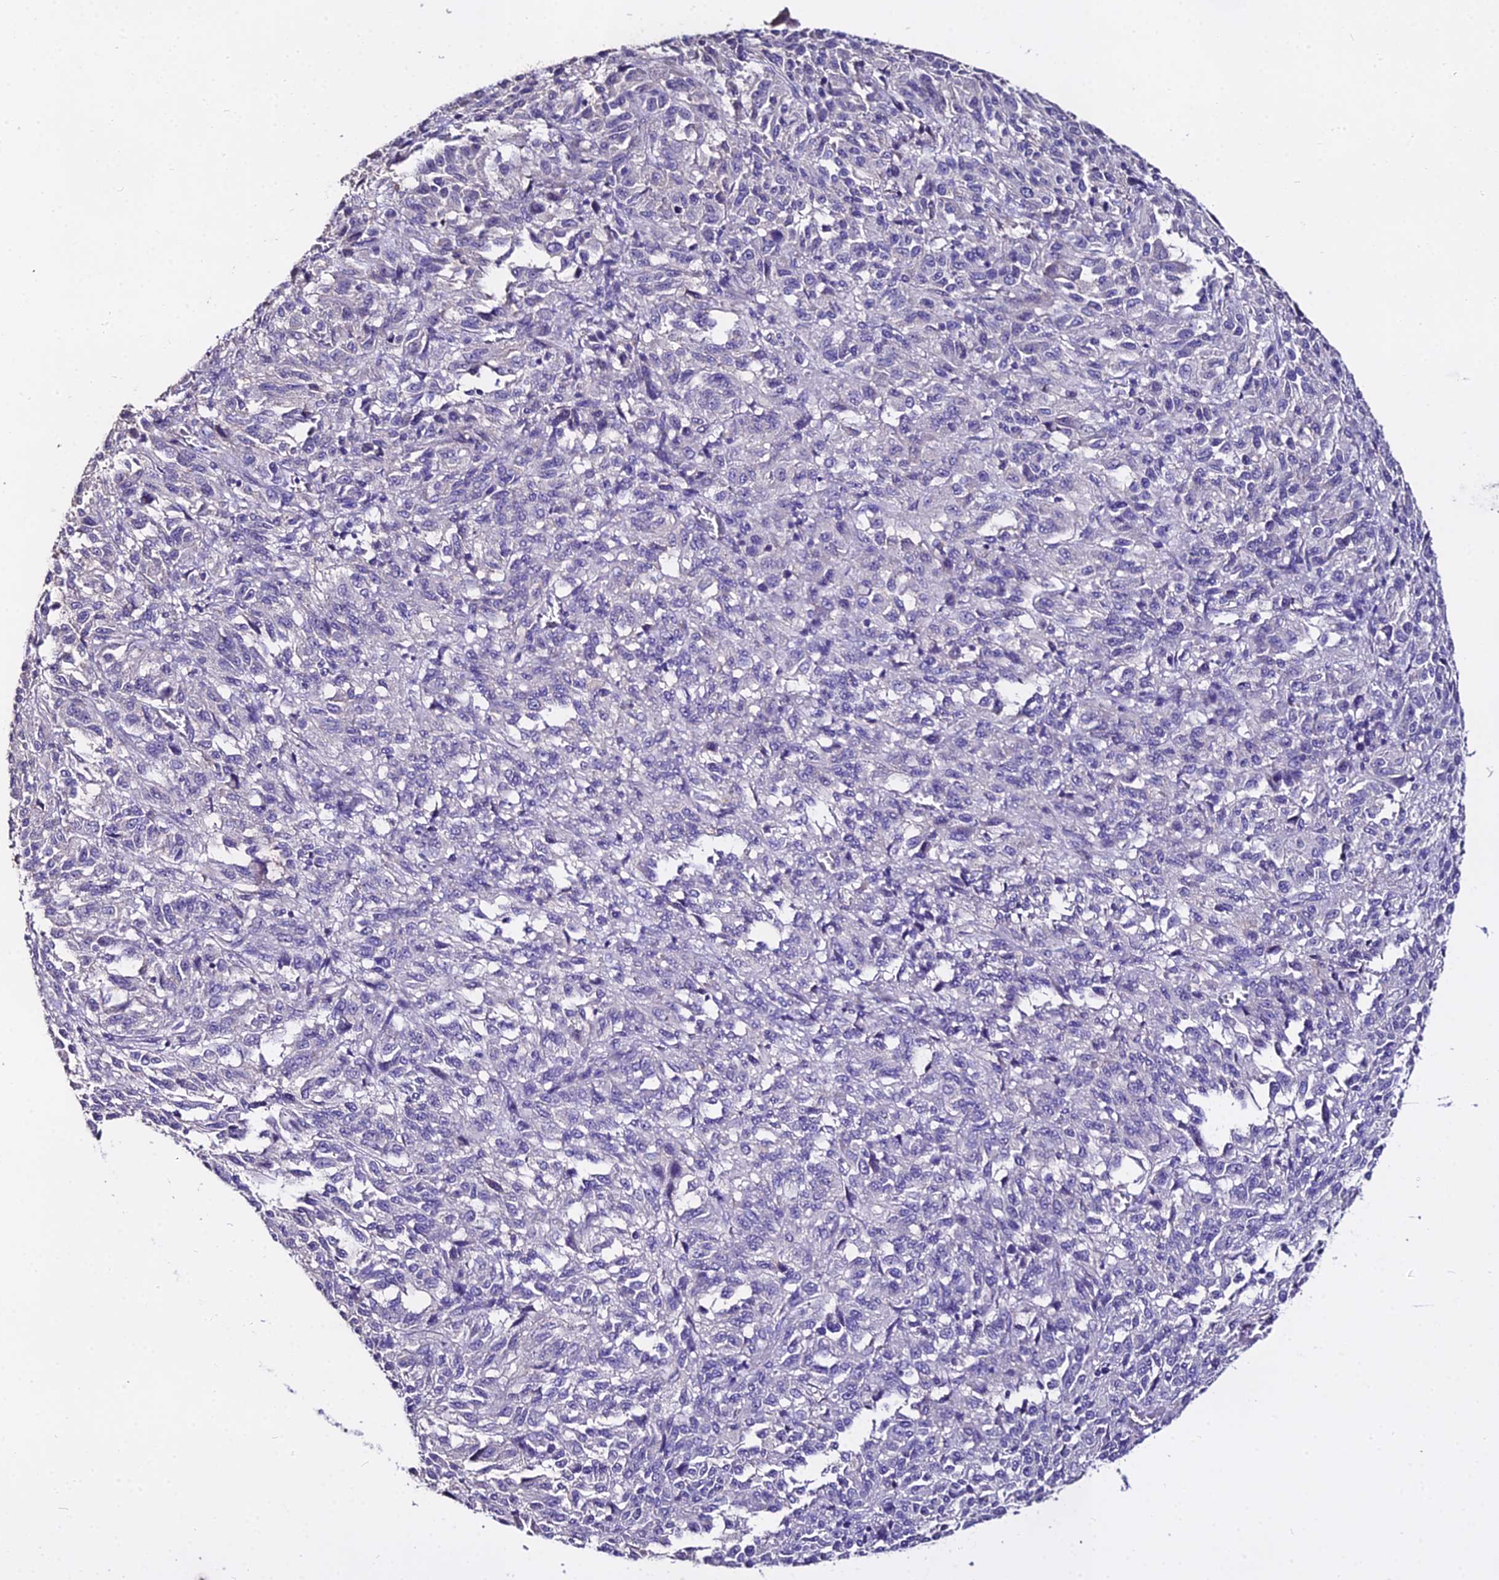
{"staining": {"intensity": "negative", "quantity": "none", "location": "none"}, "tissue": "melanoma", "cell_type": "Tumor cells", "image_type": "cancer", "snomed": [{"axis": "morphology", "description": "Malignant melanoma, Metastatic site"}, {"axis": "topography", "description": "Lung"}], "caption": "Malignant melanoma (metastatic site) stained for a protein using immunohistochemistry reveals no staining tumor cells.", "gene": "GLYAT", "patient": {"sex": "male", "age": 64}}